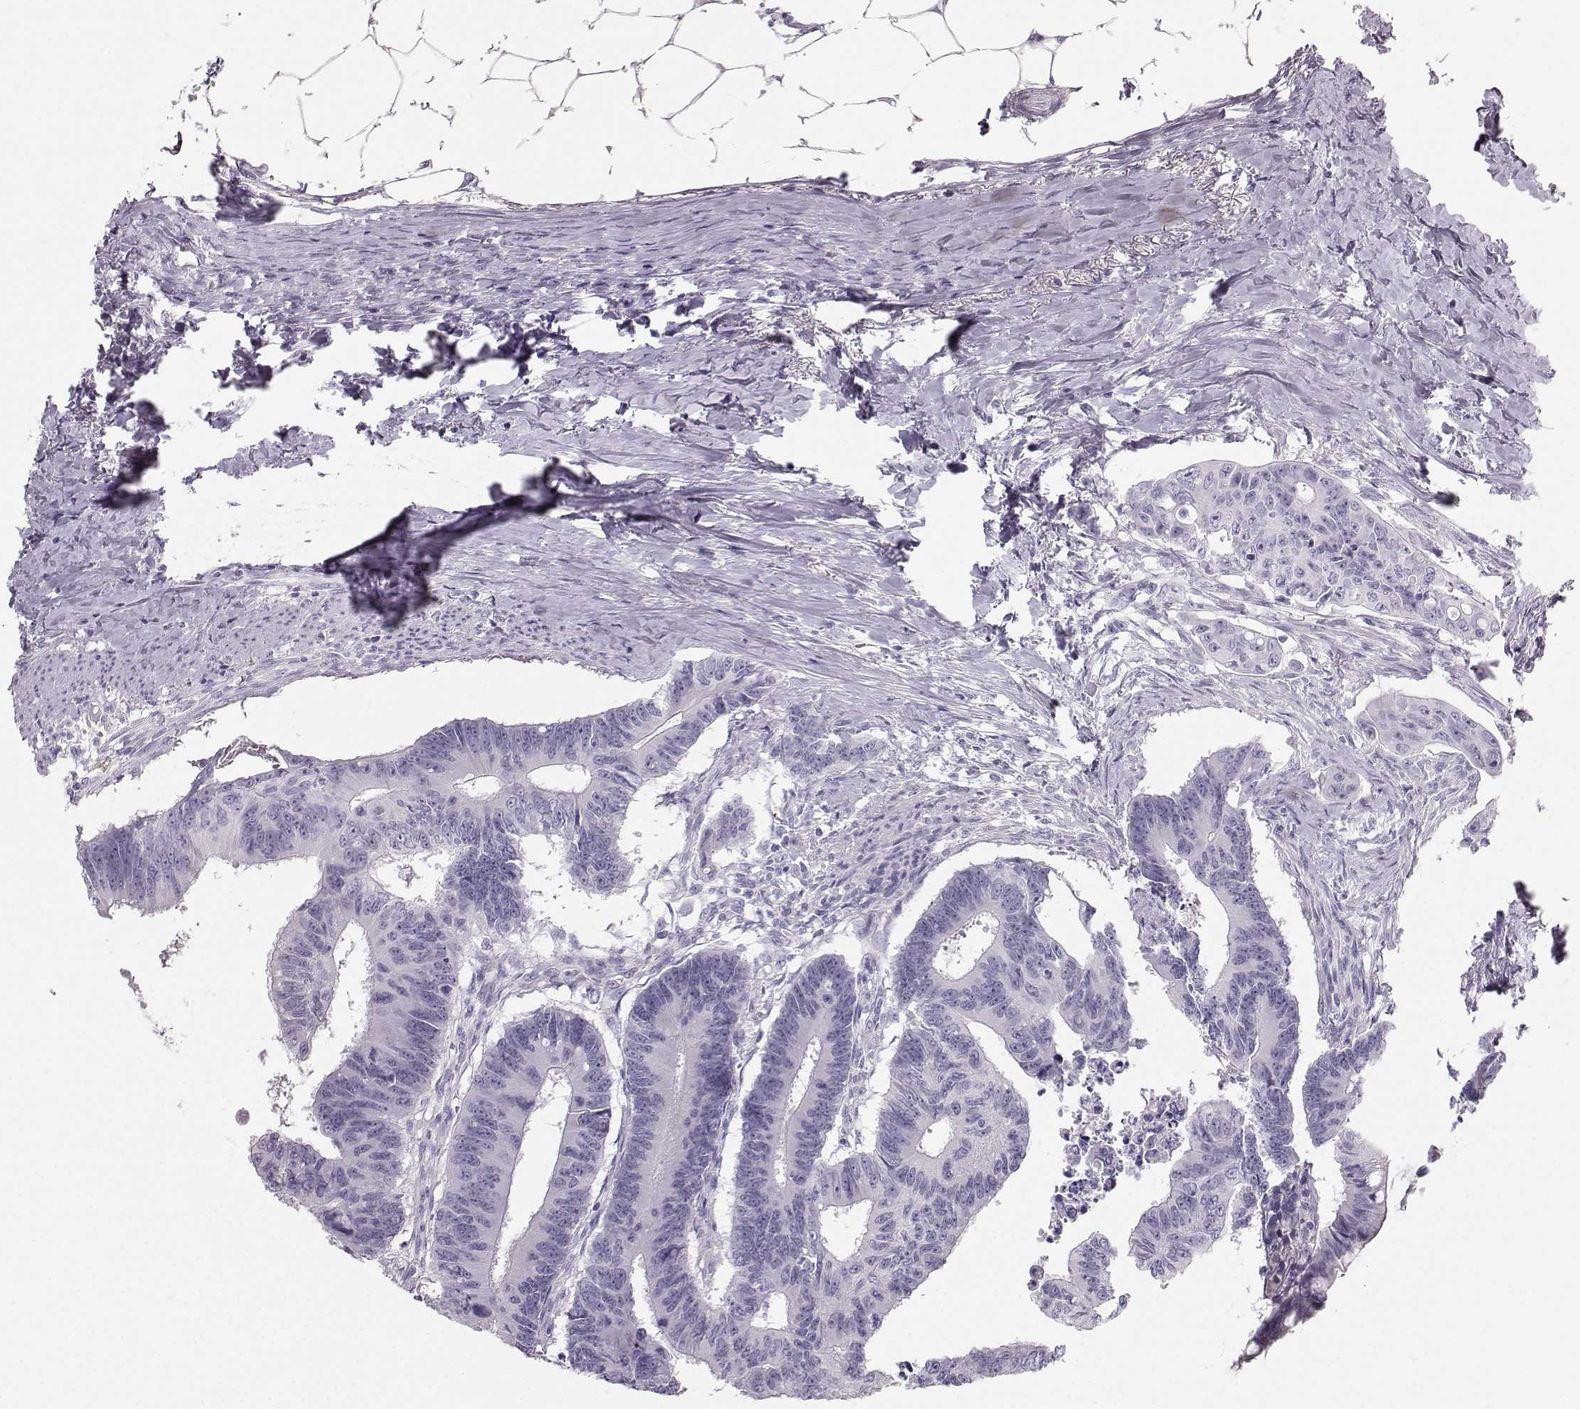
{"staining": {"intensity": "negative", "quantity": "none", "location": "none"}, "tissue": "colorectal cancer", "cell_type": "Tumor cells", "image_type": "cancer", "snomed": [{"axis": "morphology", "description": "Adenocarcinoma, NOS"}, {"axis": "topography", "description": "Colon"}], "caption": "A high-resolution micrograph shows IHC staining of colorectal adenocarcinoma, which exhibits no significant staining in tumor cells.", "gene": "CASR", "patient": {"sex": "male", "age": 70}}